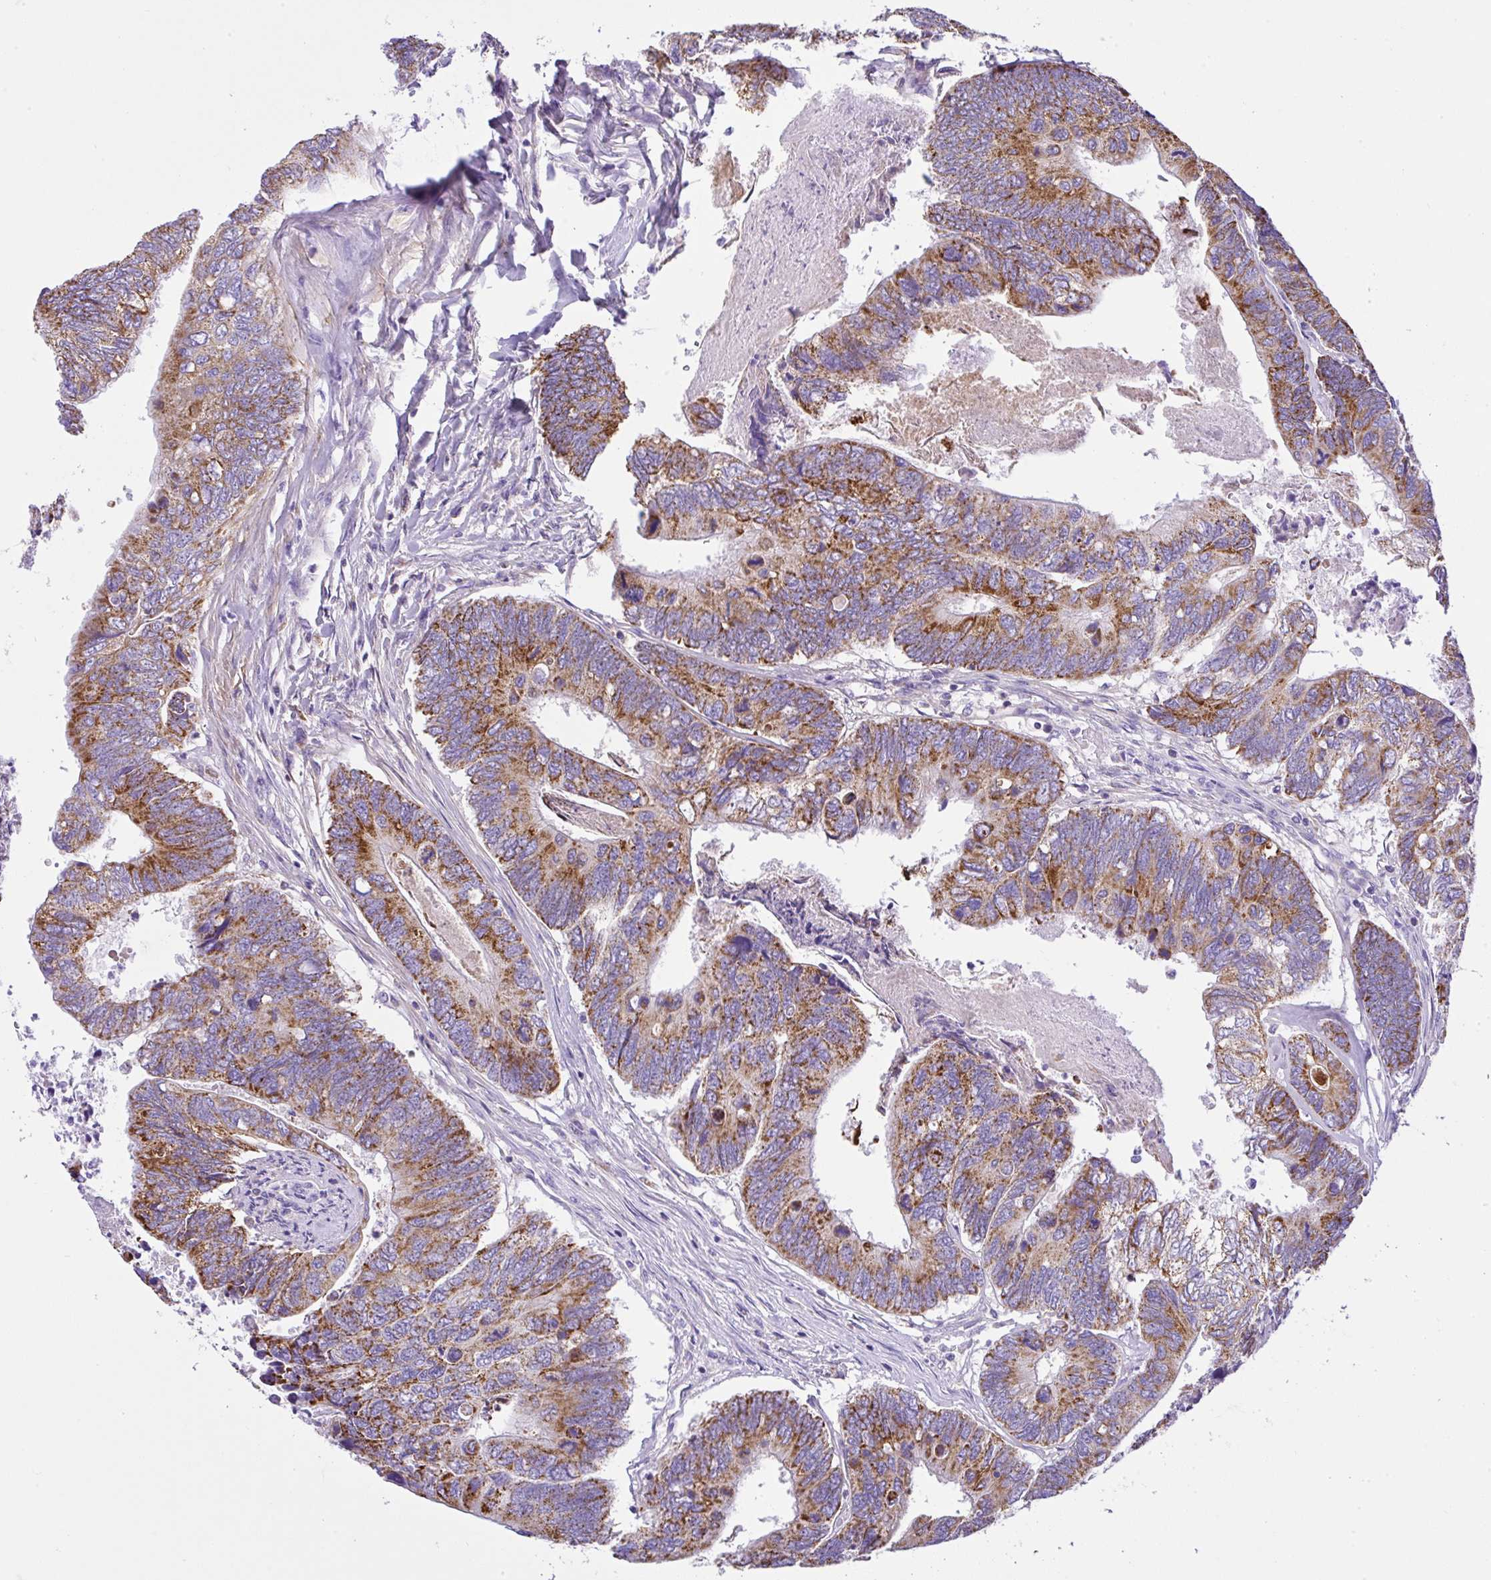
{"staining": {"intensity": "moderate", "quantity": ">75%", "location": "cytoplasmic/membranous"}, "tissue": "colorectal cancer", "cell_type": "Tumor cells", "image_type": "cancer", "snomed": [{"axis": "morphology", "description": "Adenocarcinoma, NOS"}, {"axis": "topography", "description": "Colon"}], "caption": "Human adenocarcinoma (colorectal) stained with a protein marker displays moderate staining in tumor cells.", "gene": "SLC13A1", "patient": {"sex": "female", "age": 67}}